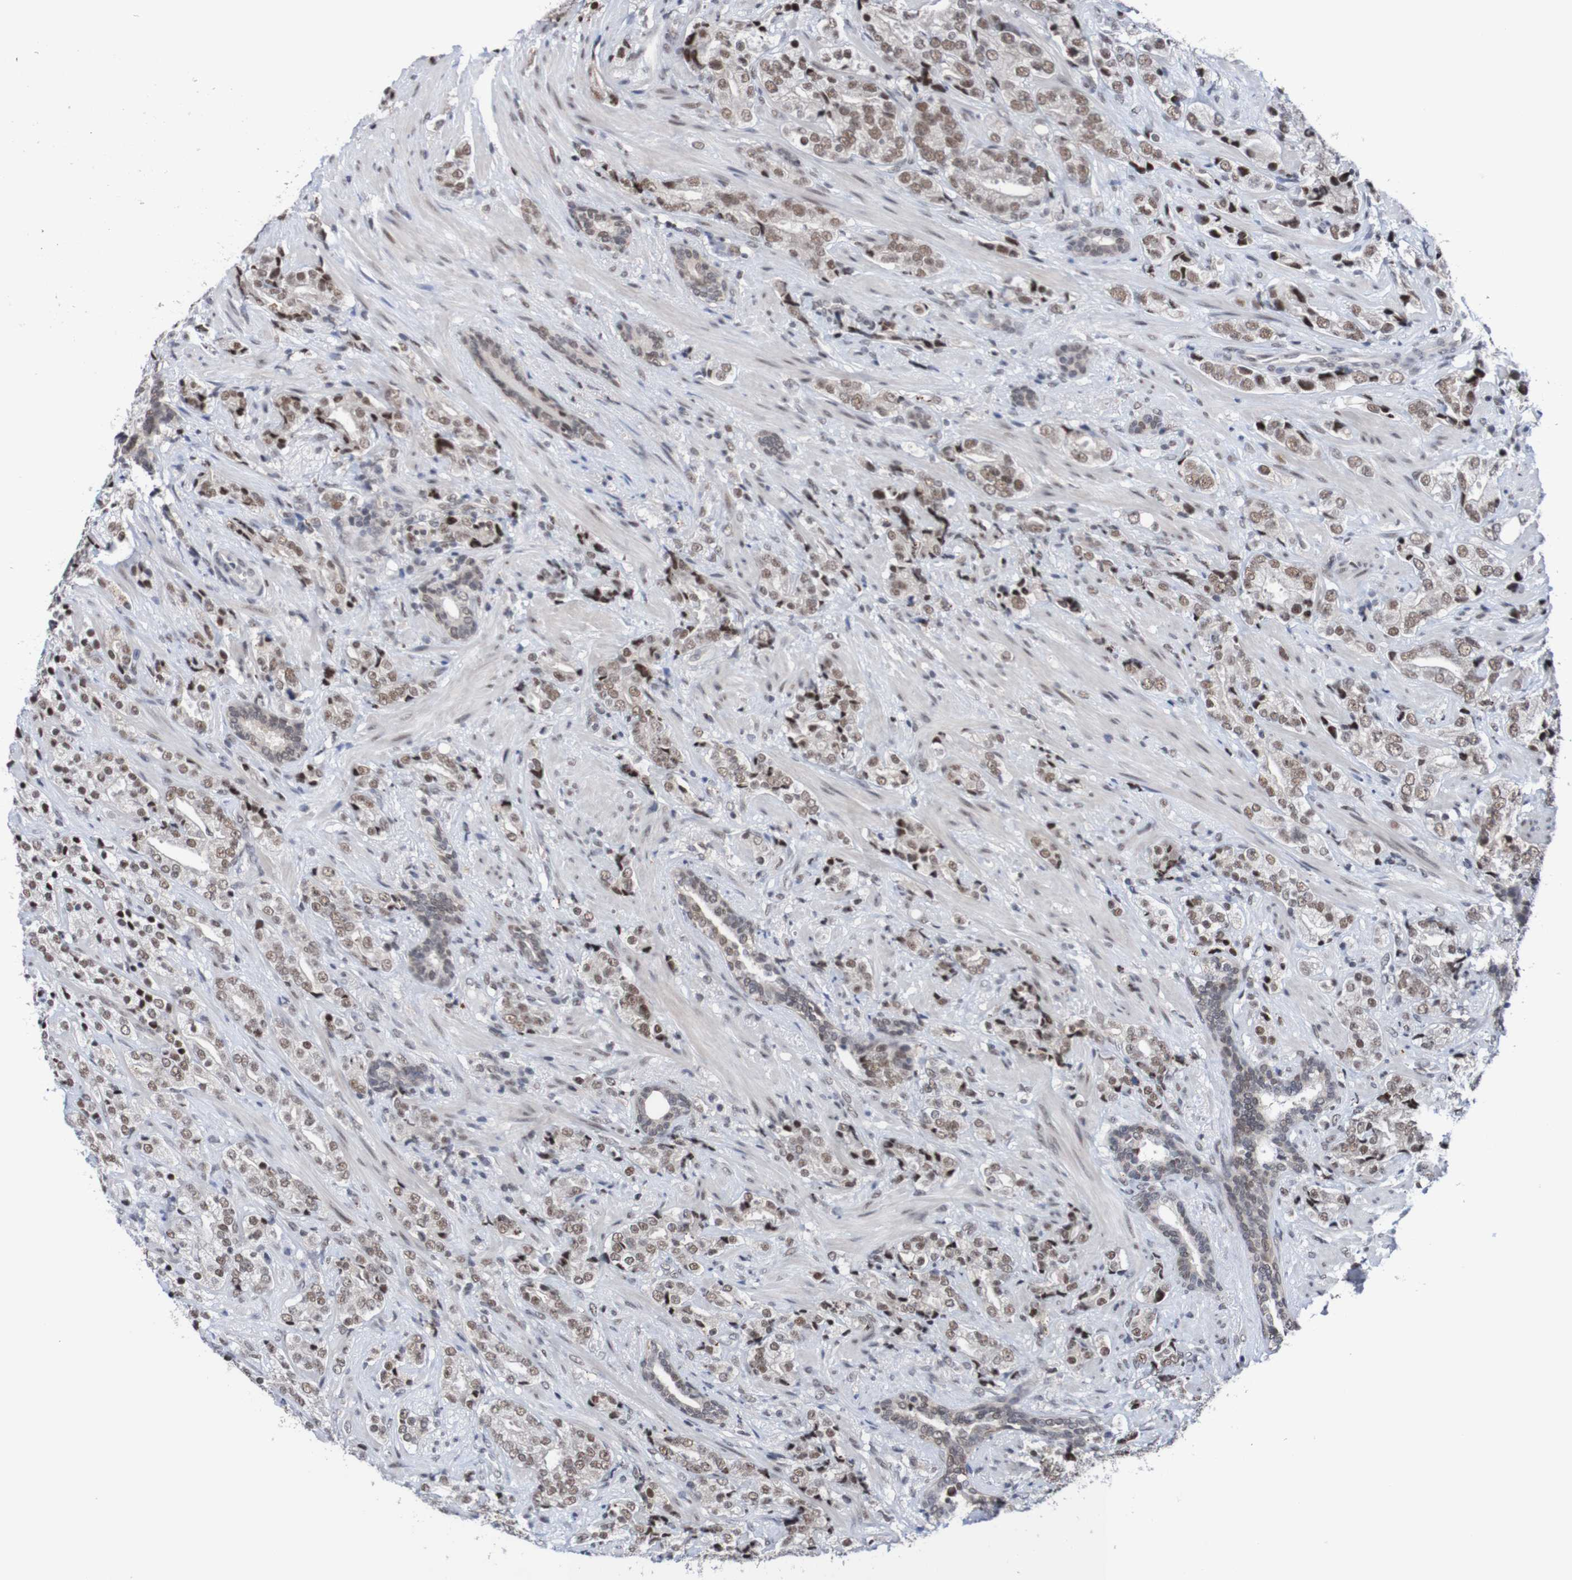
{"staining": {"intensity": "weak", "quantity": ">75%", "location": "nuclear"}, "tissue": "prostate cancer", "cell_type": "Tumor cells", "image_type": "cancer", "snomed": [{"axis": "morphology", "description": "Adenocarcinoma, High grade"}, {"axis": "topography", "description": "Prostate"}], "caption": "Protein expression analysis of human adenocarcinoma (high-grade) (prostate) reveals weak nuclear expression in approximately >75% of tumor cells.", "gene": "CDC5L", "patient": {"sex": "male", "age": 71}}